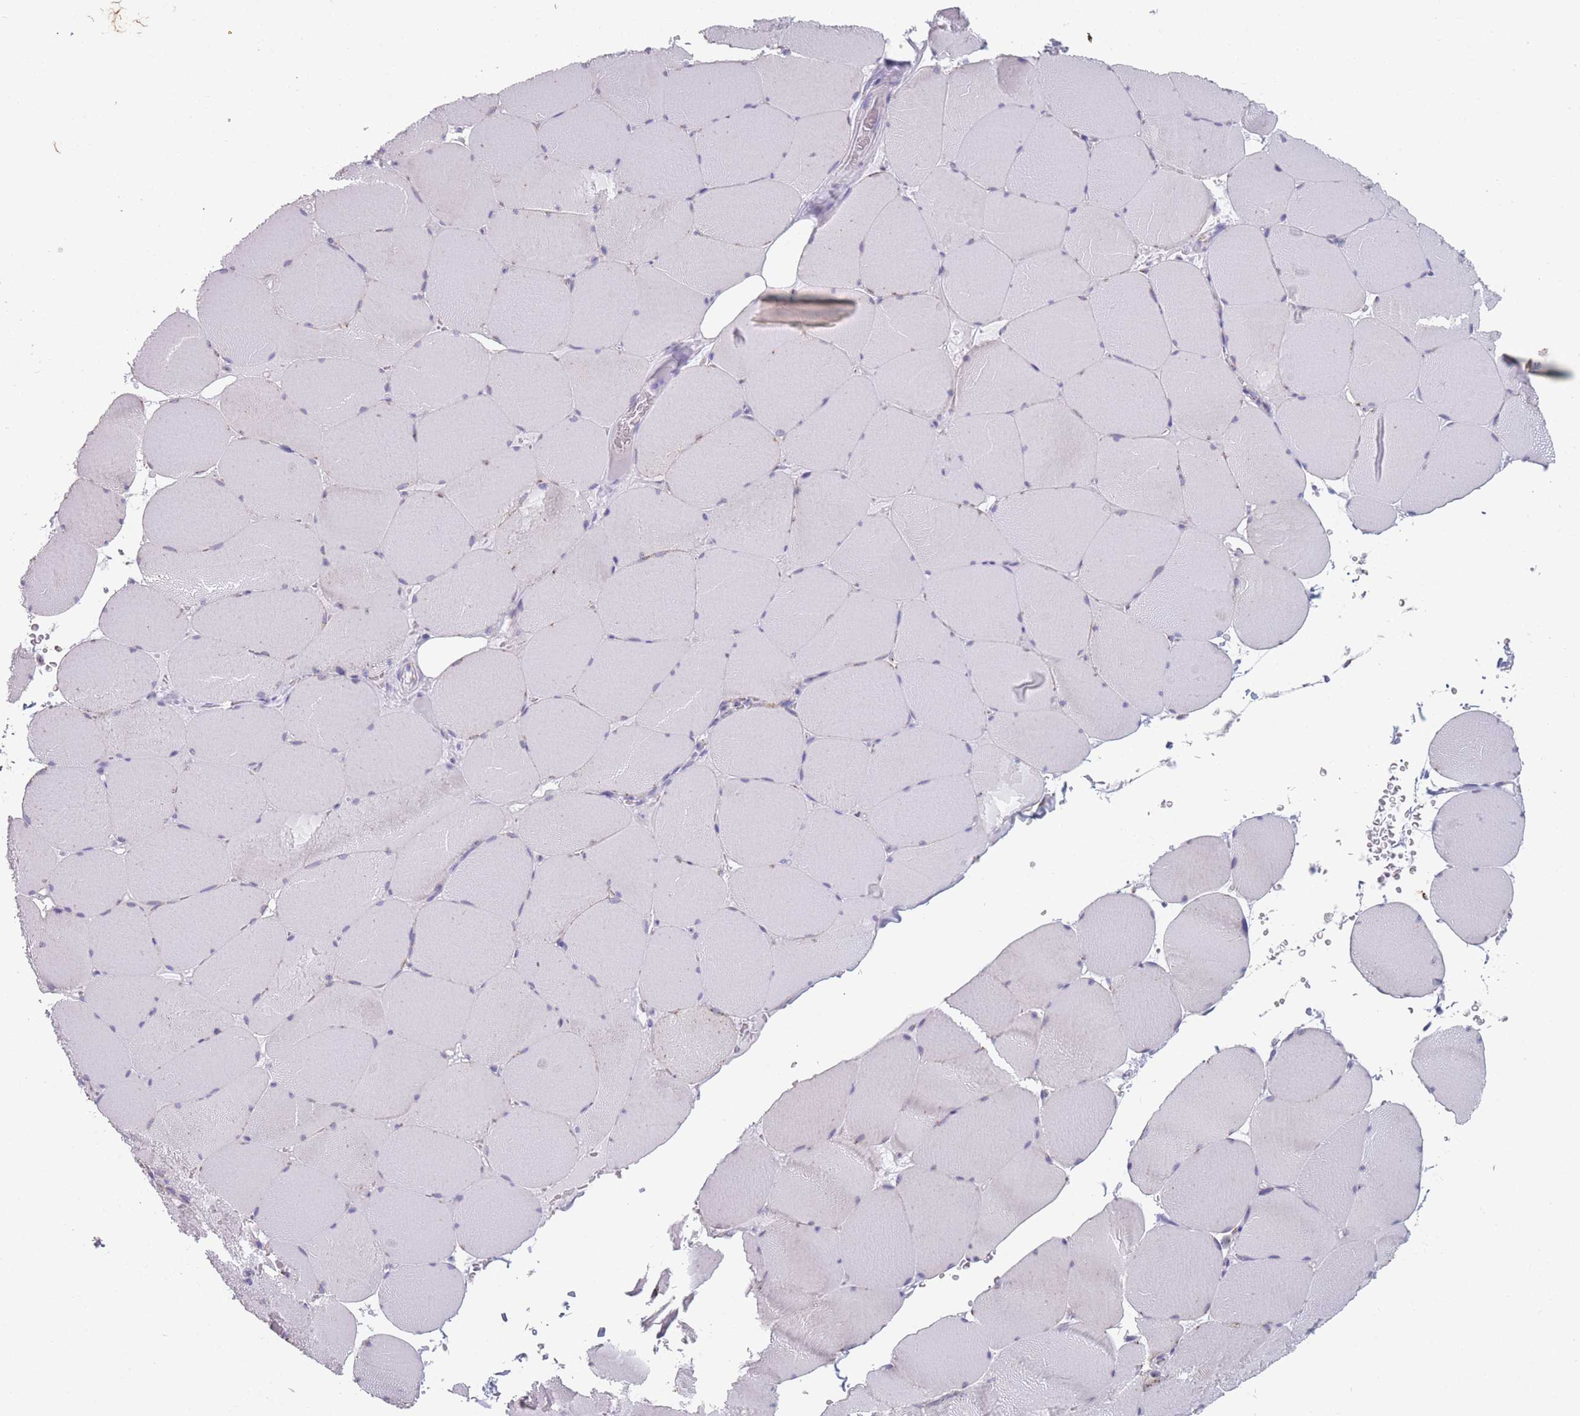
{"staining": {"intensity": "negative", "quantity": "none", "location": "none"}, "tissue": "skeletal muscle", "cell_type": "Myocytes", "image_type": "normal", "snomed": [{"axis": "morphology", "description": "Normal tissue, NOS"}, {"axis": "topography", "description": "Skeletal muscle"}, {"axis": "topography", "description": "Head-Neck"}], "caption": "Immunohistochemistry histopathology image of benign skeletal muscle: human skeletal muscle stained with DAB shows no significant protein expression in myocytes. The staining is performed using DAB brown chromogen with nuclei counter-stained in using hematoxylin.", "gene": "TMED10", "patient": {"sex": "male", "age": 66}}